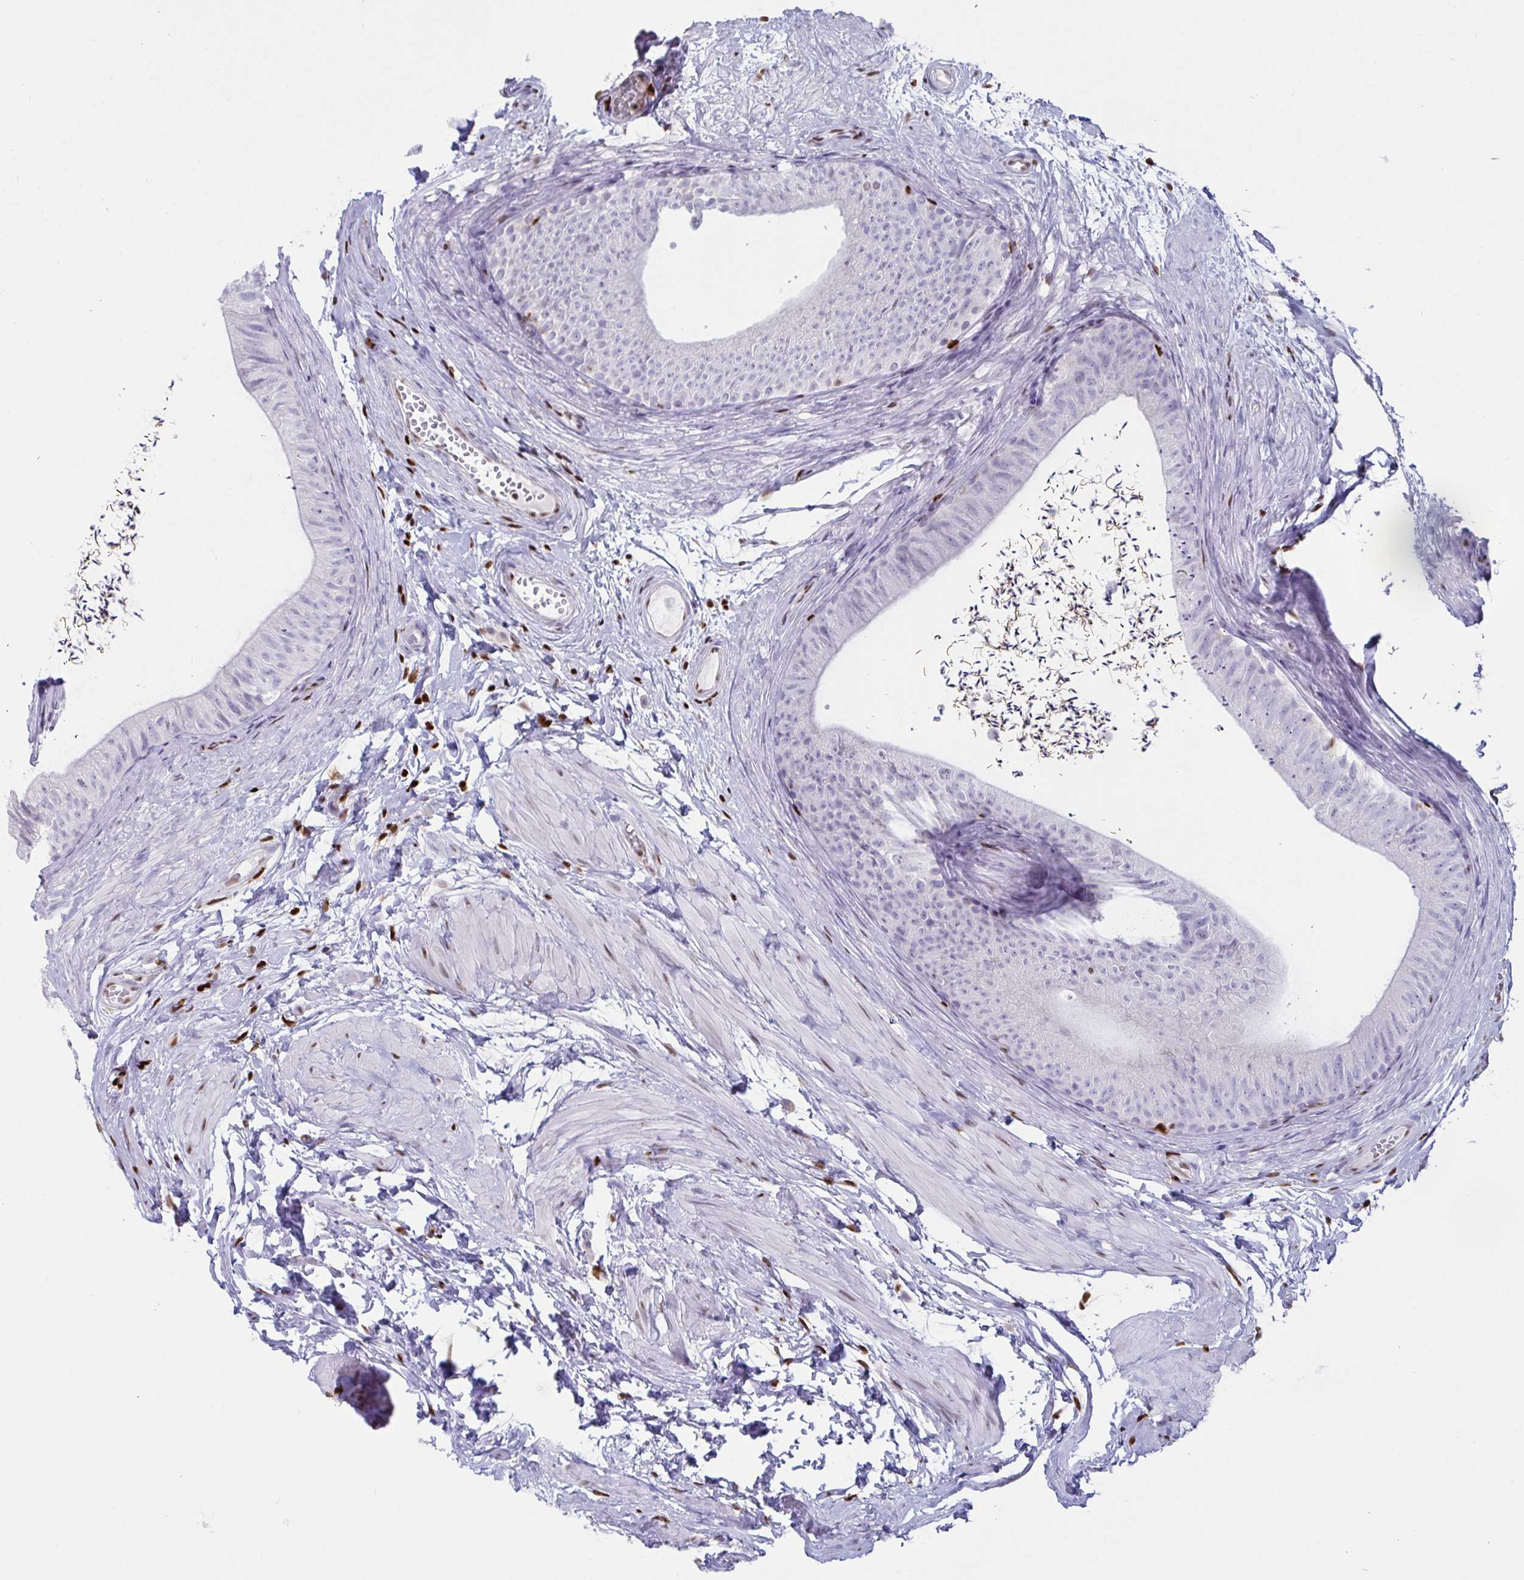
{"staining": {"intensity": "negative", "quantity": "none", "location": "none"}, "tissue": "epididymis", "cell_type": "Glandular cells", "image_type": "normal", "snomed": [{"axis": "morphology", "description": "Normal tissue, NOS"}, {"axis": "topography", "description": "Epididymis, spermatic cord, NOS"}, {"axis": "topography", "description": "Epididymis"}, {"axis": "topography", "description": "Peripheral nerve tissue"}], "caption": "The photomicrograph demonstrates no significant positivity in glandular cells of epididymis. (Stains: DAB IHC with hematoxylin counter stain, Microscopy: brightfield microscopy at high magnification).", "gene": "ZNF586", "patient": {"sex": "male", "age": 29}}